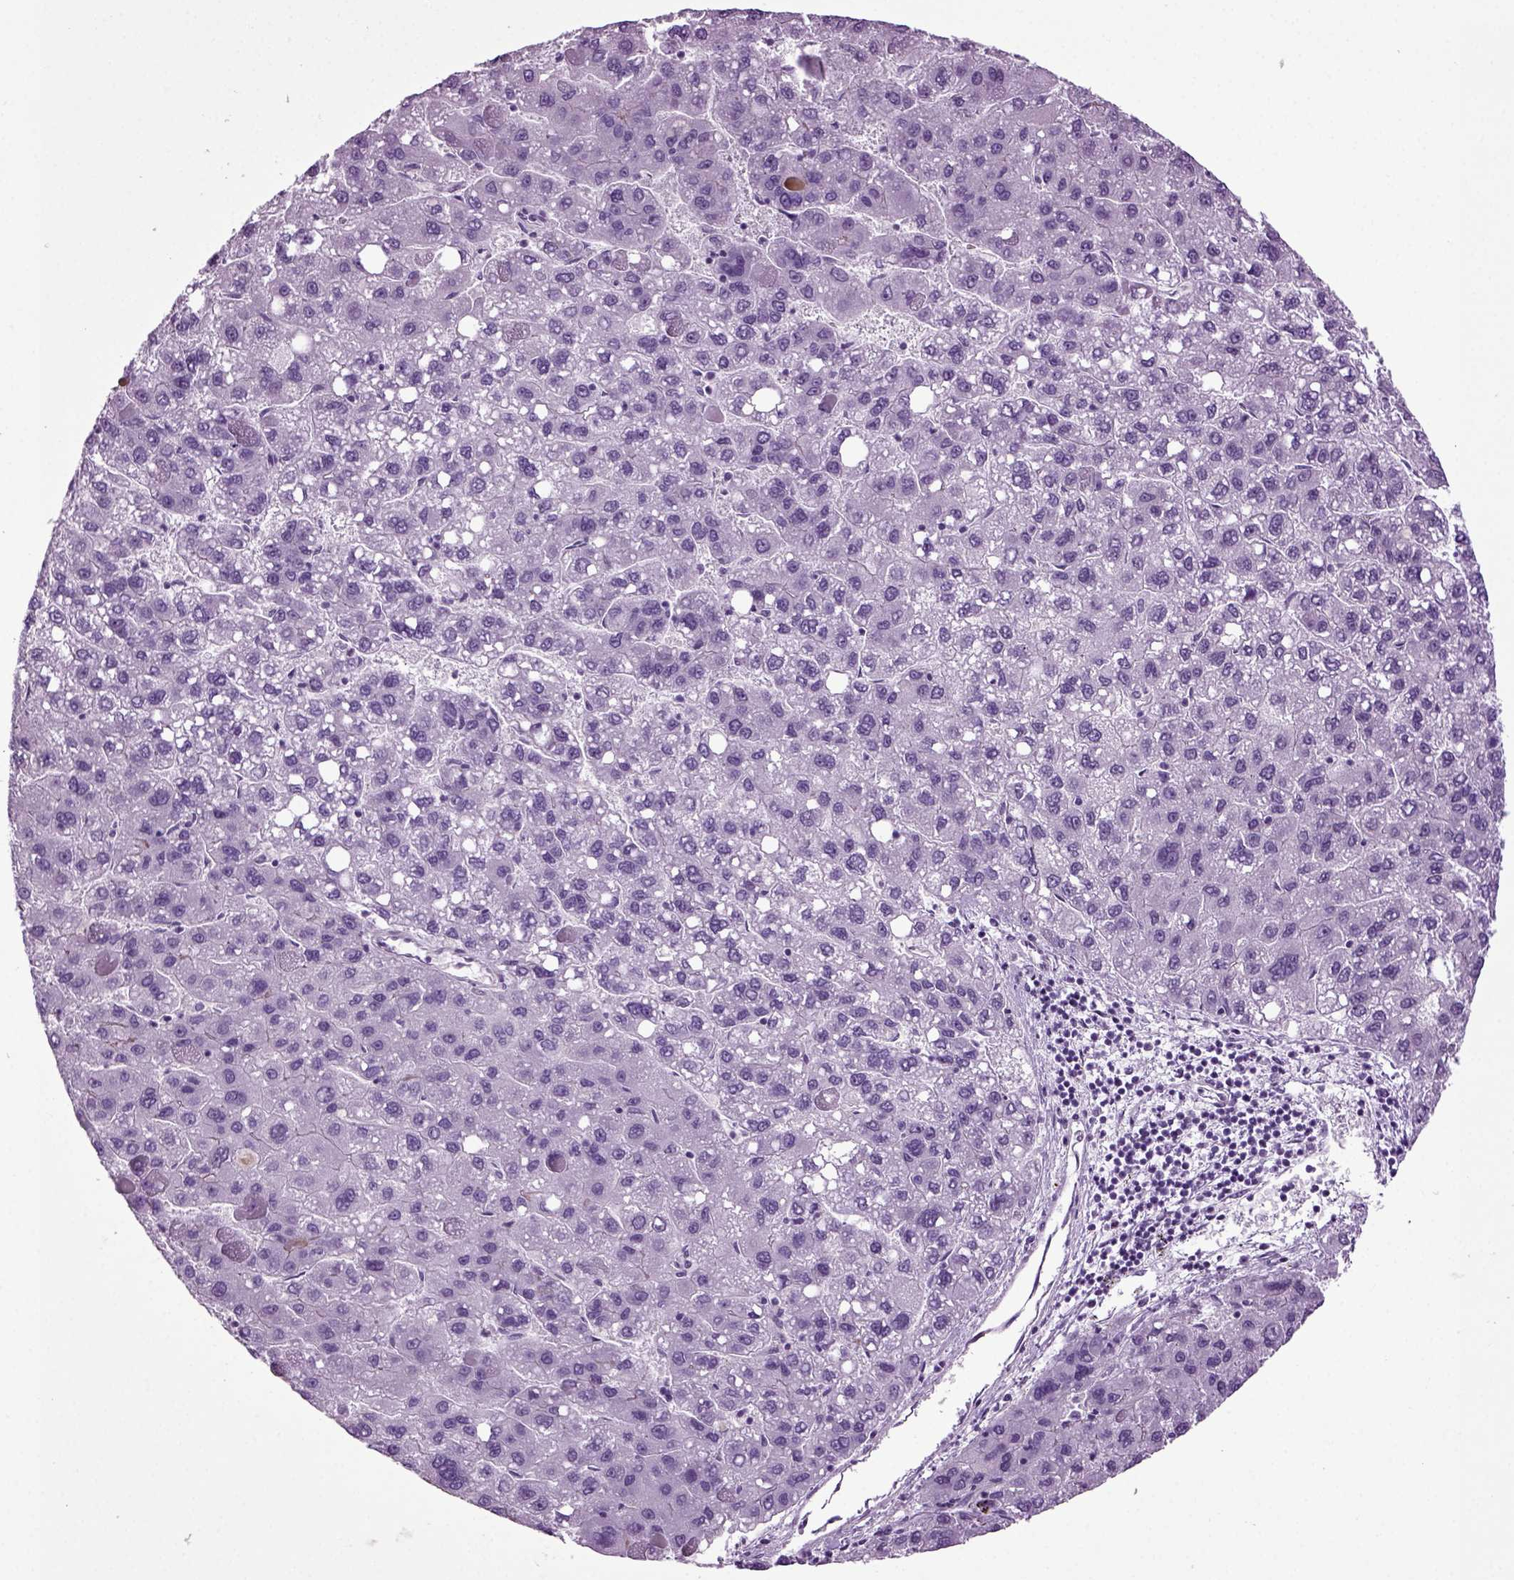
{"staining": {"intensity": "negative", "quantity": "none", "location": "none"}, "tissue": "liver cancer", "cell_type": "Tumor cells", "image_type": "cancer", "snomed": [{"axis": "morphology", "description": "Carcinoma, Hepatocellular, NOS"}, {"axis": "topography", "description": "Liver"}], "caption": "This is an immunohistochemistry micrograph of human liver cancer. There is no staining in tumor cells.", "gene": "RFX3", "patient": {"sex": "female", "age": 82}}